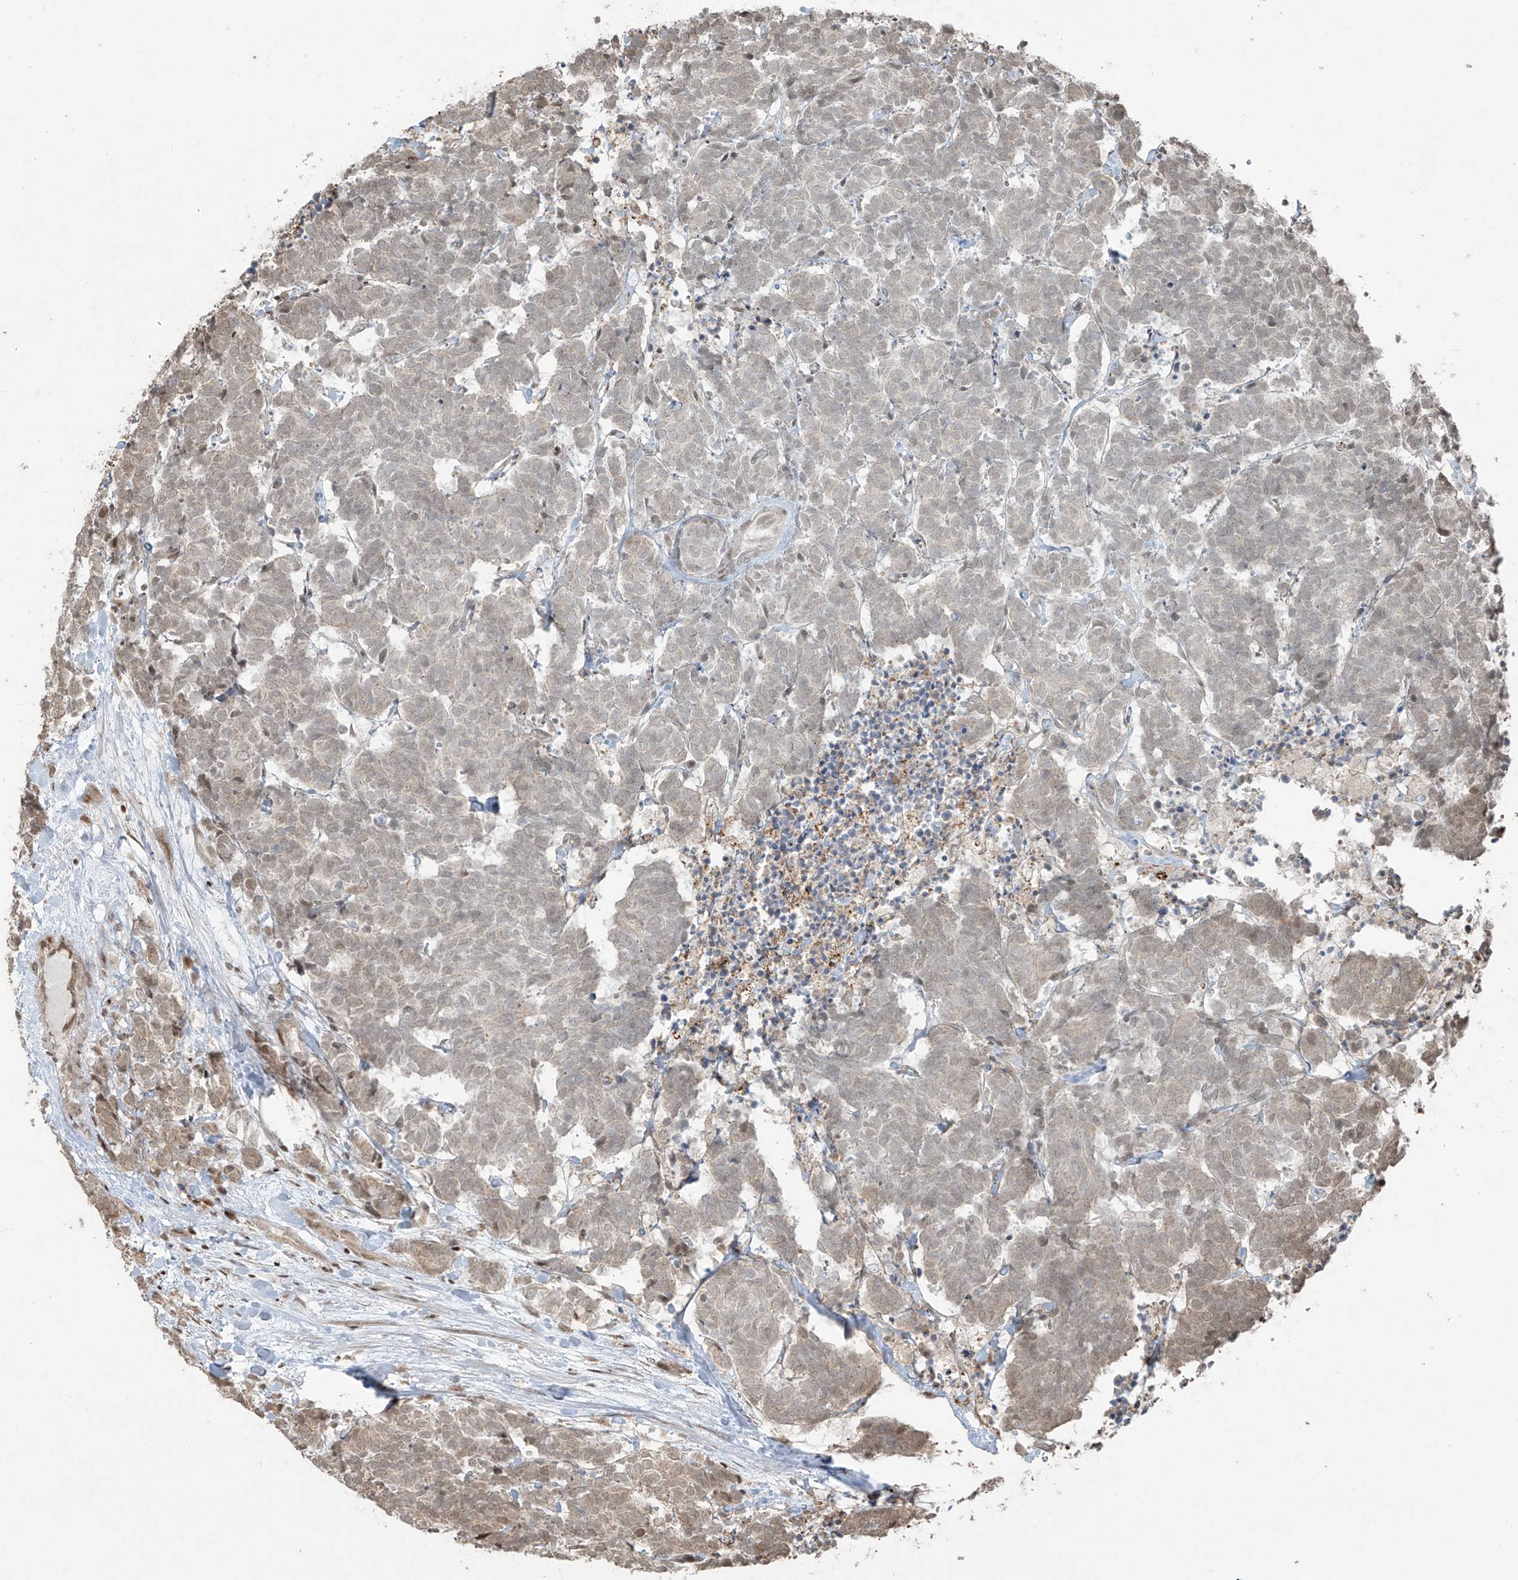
{"staining": {"intensity": "weak", "quantity": "25%-75%", "location": "nuclear"}, "tissue": "carcinoid", "cell_type": "Tumor cells", "image_type": "cancer", "snomed": [{"axis": "morphology", "description": "Carcinoma, NOS"}, {"axis": "morphology", "description": "Carcinoid, malignant, NOS"}, {"axis": "topography", "description": "Urinary bladder"}], "caption": "A brown stain highlights weak nuclear positivity of a protein in human malignant carcinoid tumor cells. (DAB = brown stain, brightfield microscopy at high magnification).", "gene": "TTC22", "patient": {"sex": "male", "age": 57}}